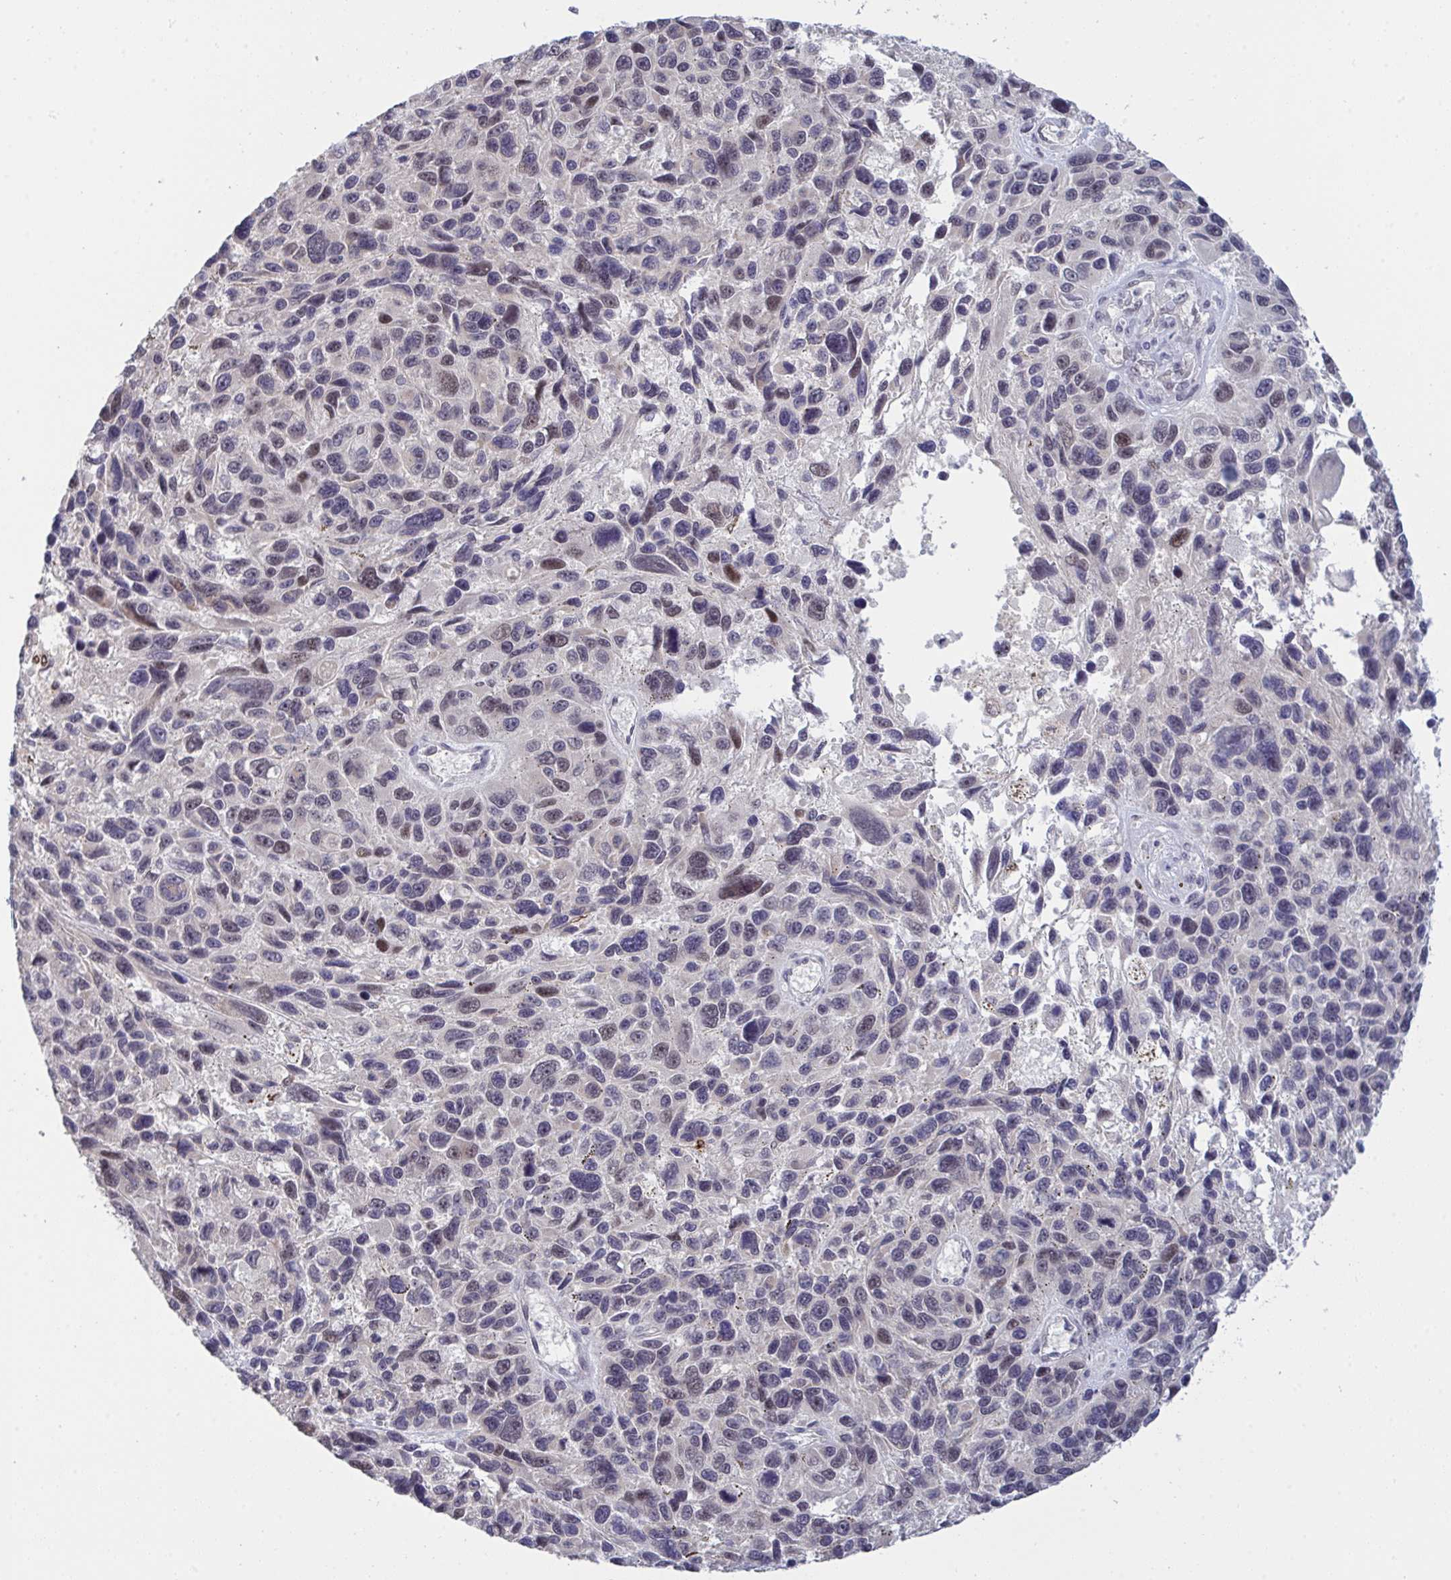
{"staining": {"intensity": "moderate", "quantity": "<25%", "location": "nuclear"}, "tissue": "melanoma", "cell_type": "Tumor cells", "image_type": "cancer", "snomed": [{"axis": "morphology", "description": "Malignant melanoma, NOS"}, {"axis": "topography", "description": "Skin"}], "caption": "A micrograph showing moderate nuclear positivity in about <25% of tumor cells in malignant melanoma, as visualized by brown immunohistochemical staining.", "gene": "ZNF784", "patient": {"sex": "male", "age": 53}}